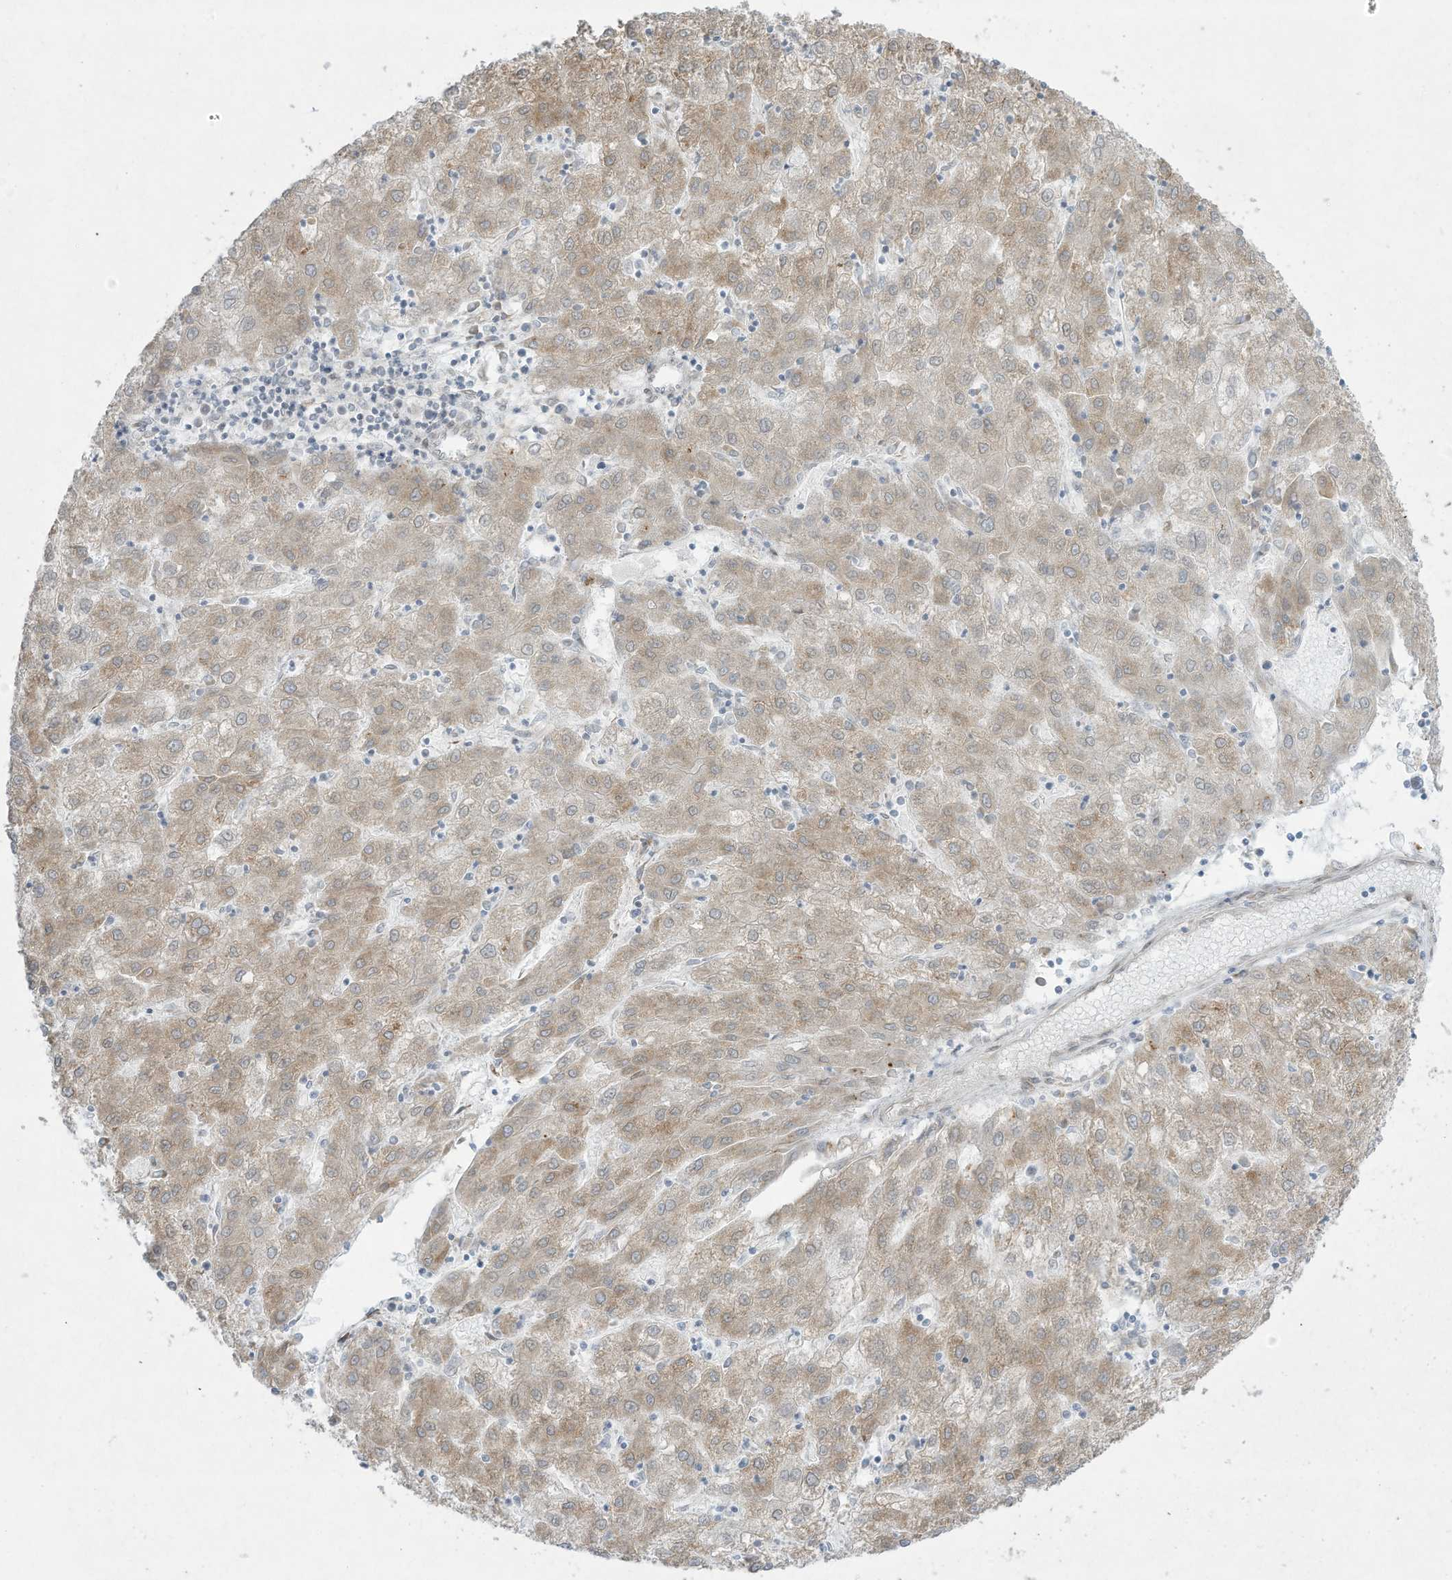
{"staining": {"intensity": "weak", "quantity": "25%-75%", "location": "cytoplasmic/membranous"}, "tissue": "liver cancer", "cell_type": "Tumor cells", "image_type": "cancer", "snomed": [{"axis": "morphology", "description": "Carcinoma, Hepatocellular, NOS"}, {"axis": "topography", "description": "Liver"}], "caption": "Immunohistochemical staining of human liver hepatocellular carcinoma exhibits weak cytoplasmic/membranous protein positivity in about 25%-75% of tumor cells.", "gene": "PTK6", "patient": {"sex": "male", "age": 72}}